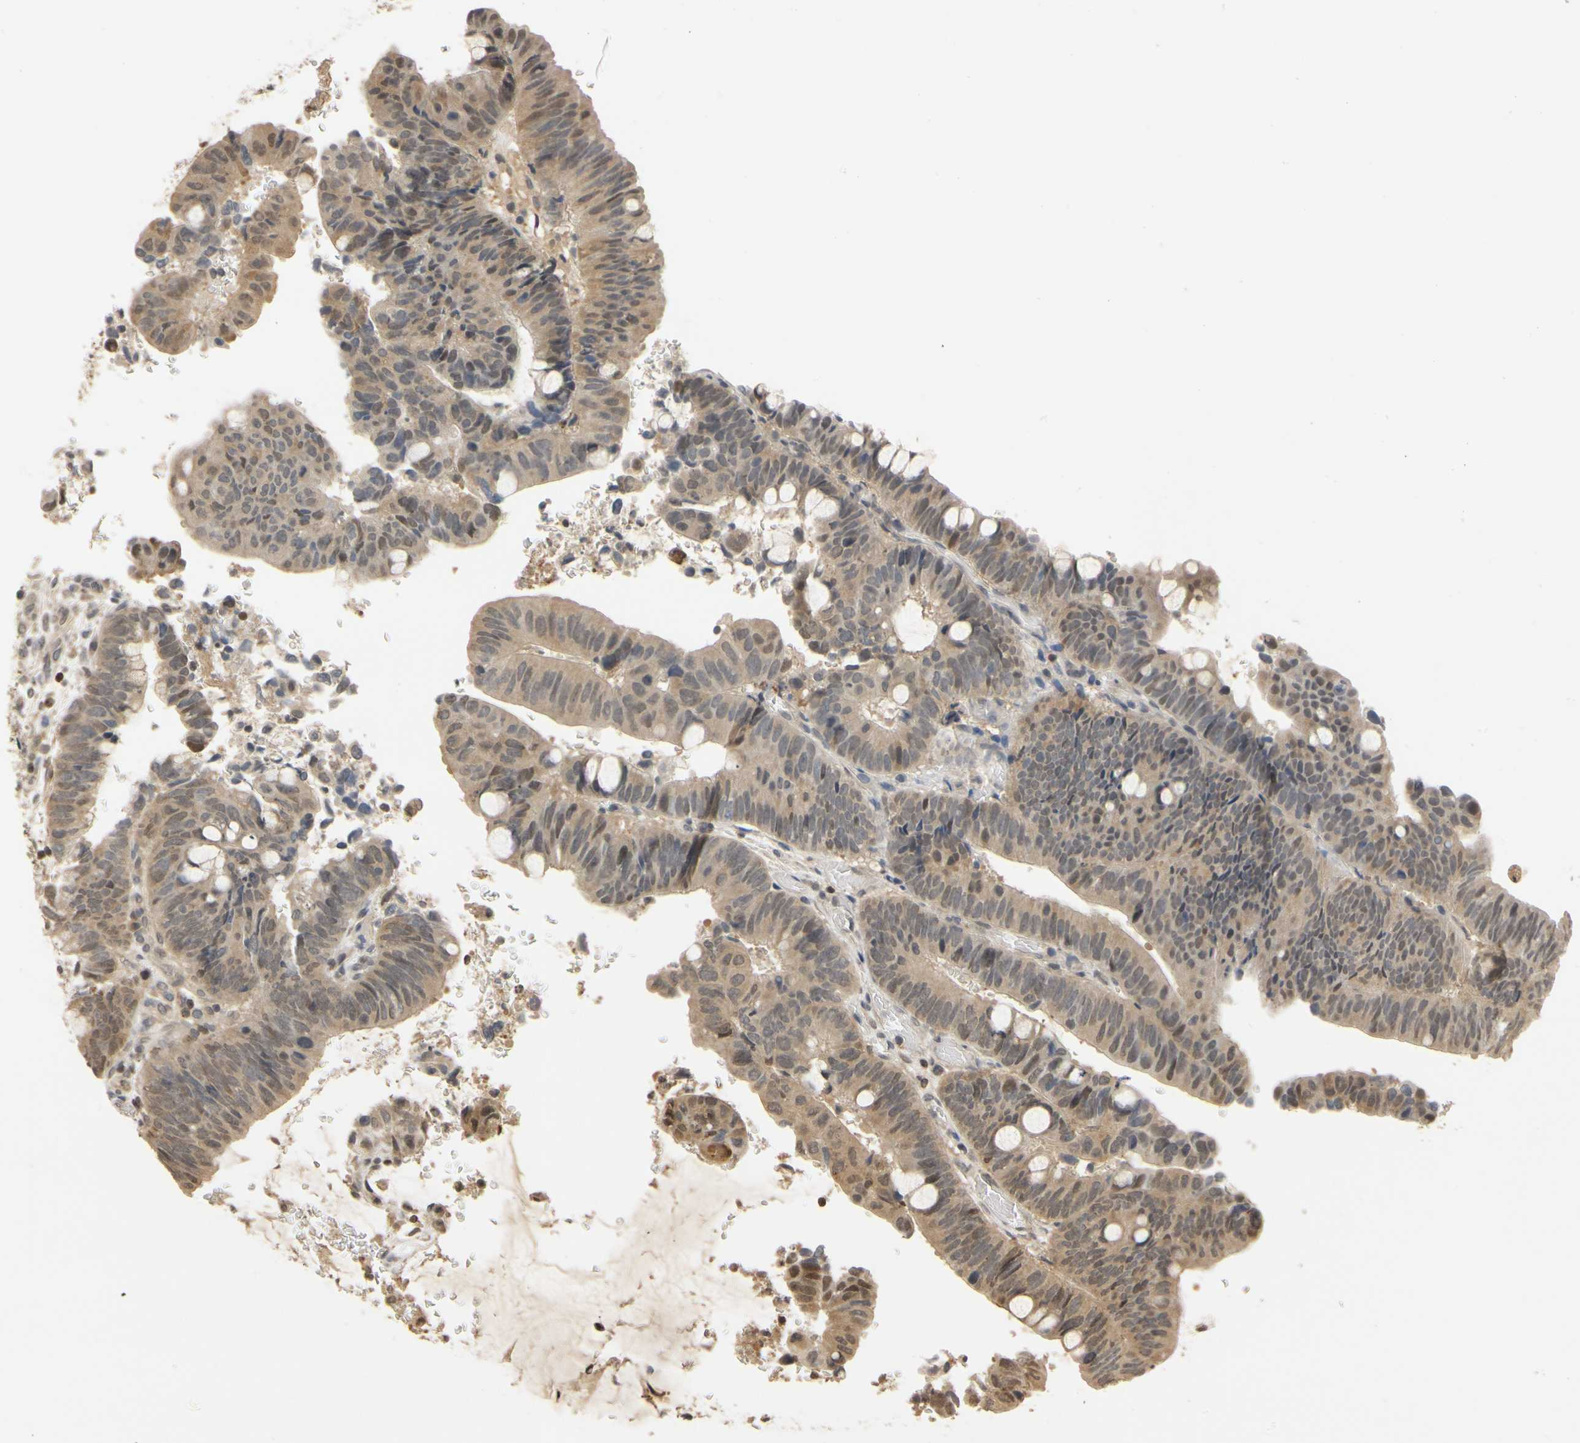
{"staining": {"intensity": "weak", "quantity": ">75%", "location": "cytoplasmic/membranous"}, "tissue": "colorectal cancer", "cell_type": "Tumor cells", "image_type": "cancer", "snomed": [{"axis": "morphology", "description": "Normal tissue, NOS"}, {"axis": "morphology", "description": "Adenocarcinoma, NOS"}, {"axis": "topography", "description": "Rectum"}, {"axis": "topography", "description": "Peripheral nerve tissue"}], "caption": "This histopathology image exhibits colorectal cancer stained with immunohistochemistry to label a protein in brown. The cytoplasmic/membranous of tumor cells show weak positivity for the protein. Nuclei are counter-stained blue.", "gene": "SOD1", "patient": {"sex": "male", "age": 92}}